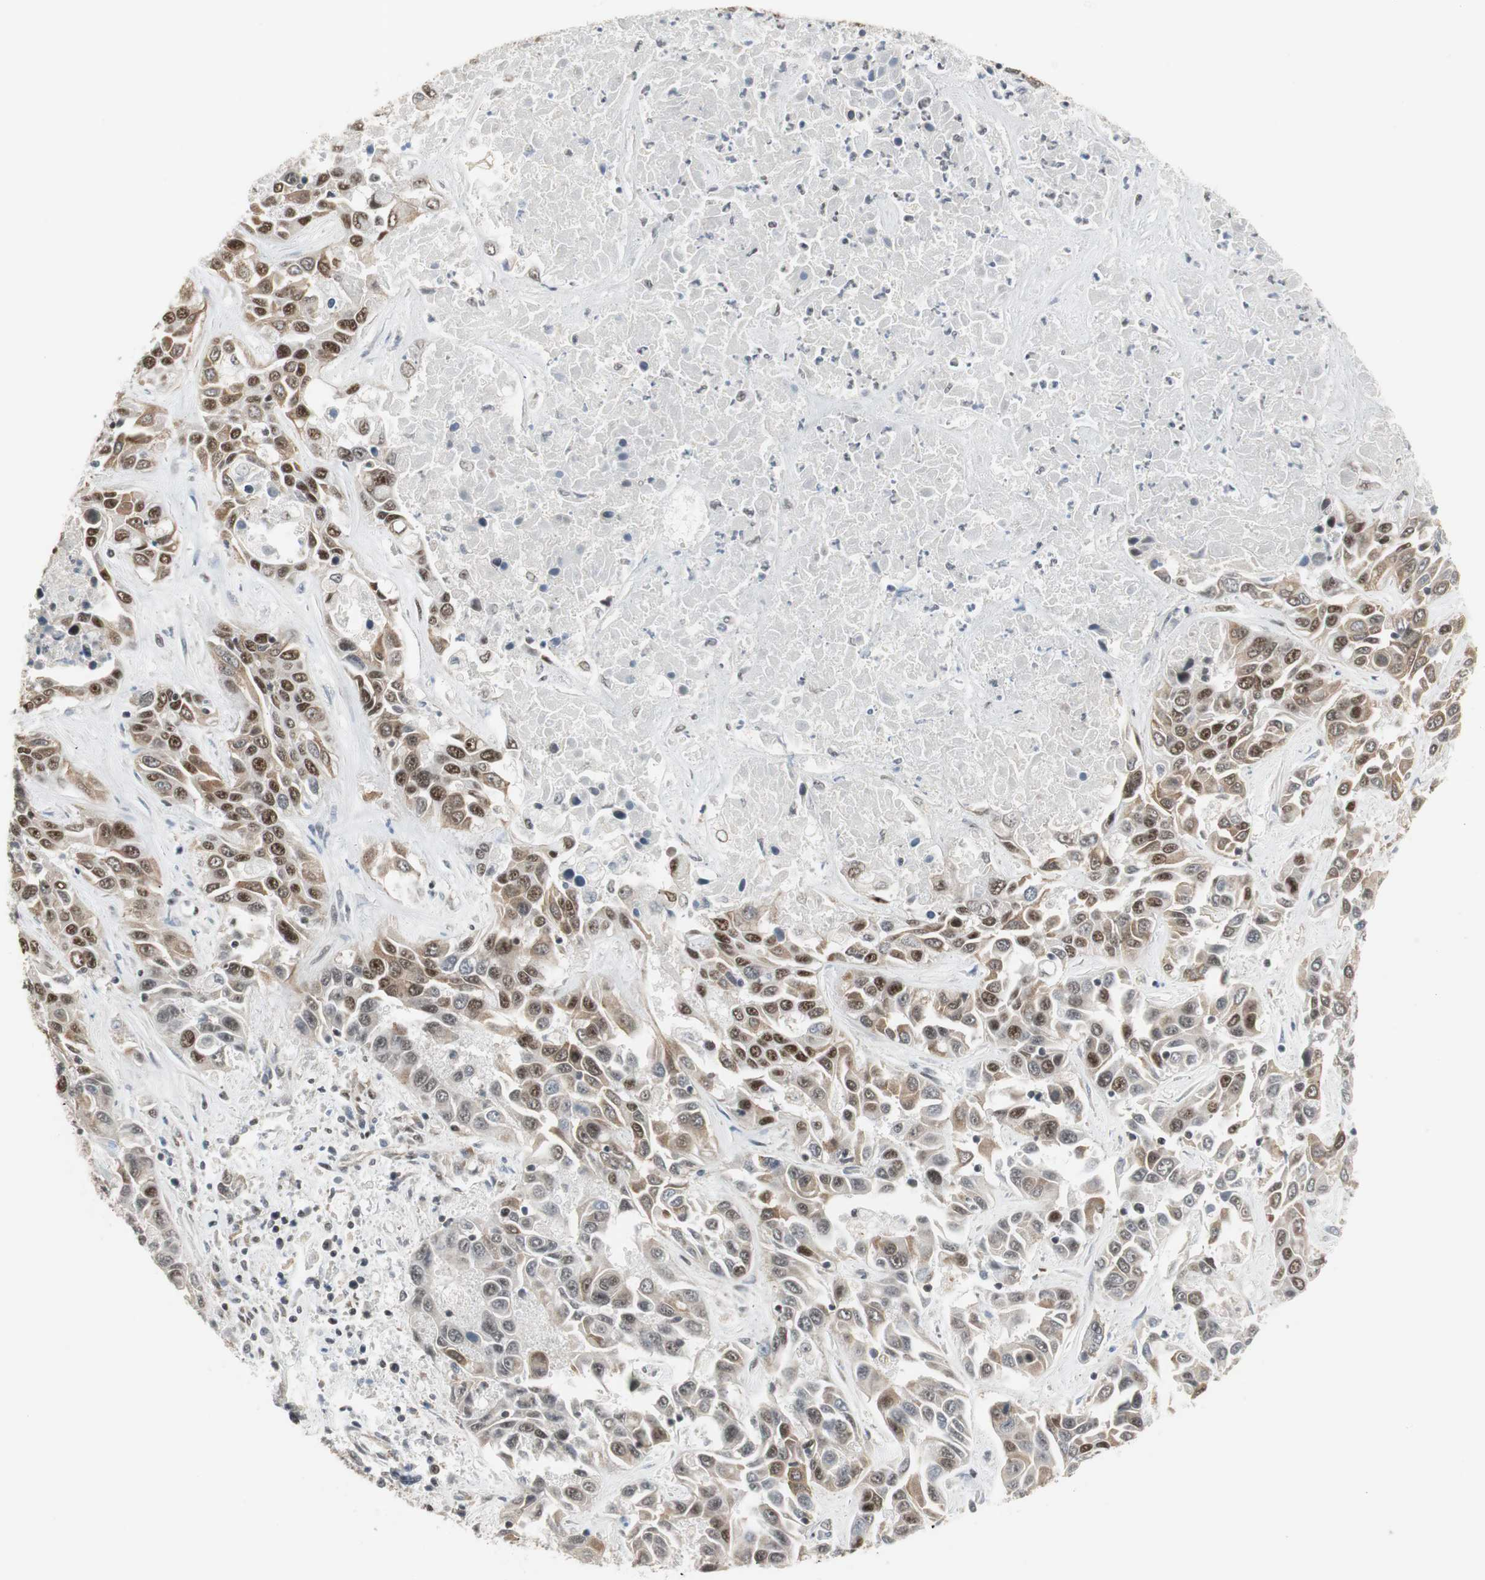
{"staining": {"intensity": "strong", "quantity": ">75%", "location": "cytoplasmic/membranous,nuclear"}, "tissue": "liver cancer", "cell_type": "Tumor cells", "image_type": "cancer", "snomed": [{"axis": "morphology", "description": "Cholangiocarcinoma"}, {"axis": "topography", "description": "Liver"}], "caption": "Liver cholangiocarcinoma was stained to show a protein in brown. There is high levels of strong cytoplasmic/membranous and nuclear positivity in about >75% of tumor cells.", "gene": "RTF1", "patient": {"sex": "female", "age": 52}}